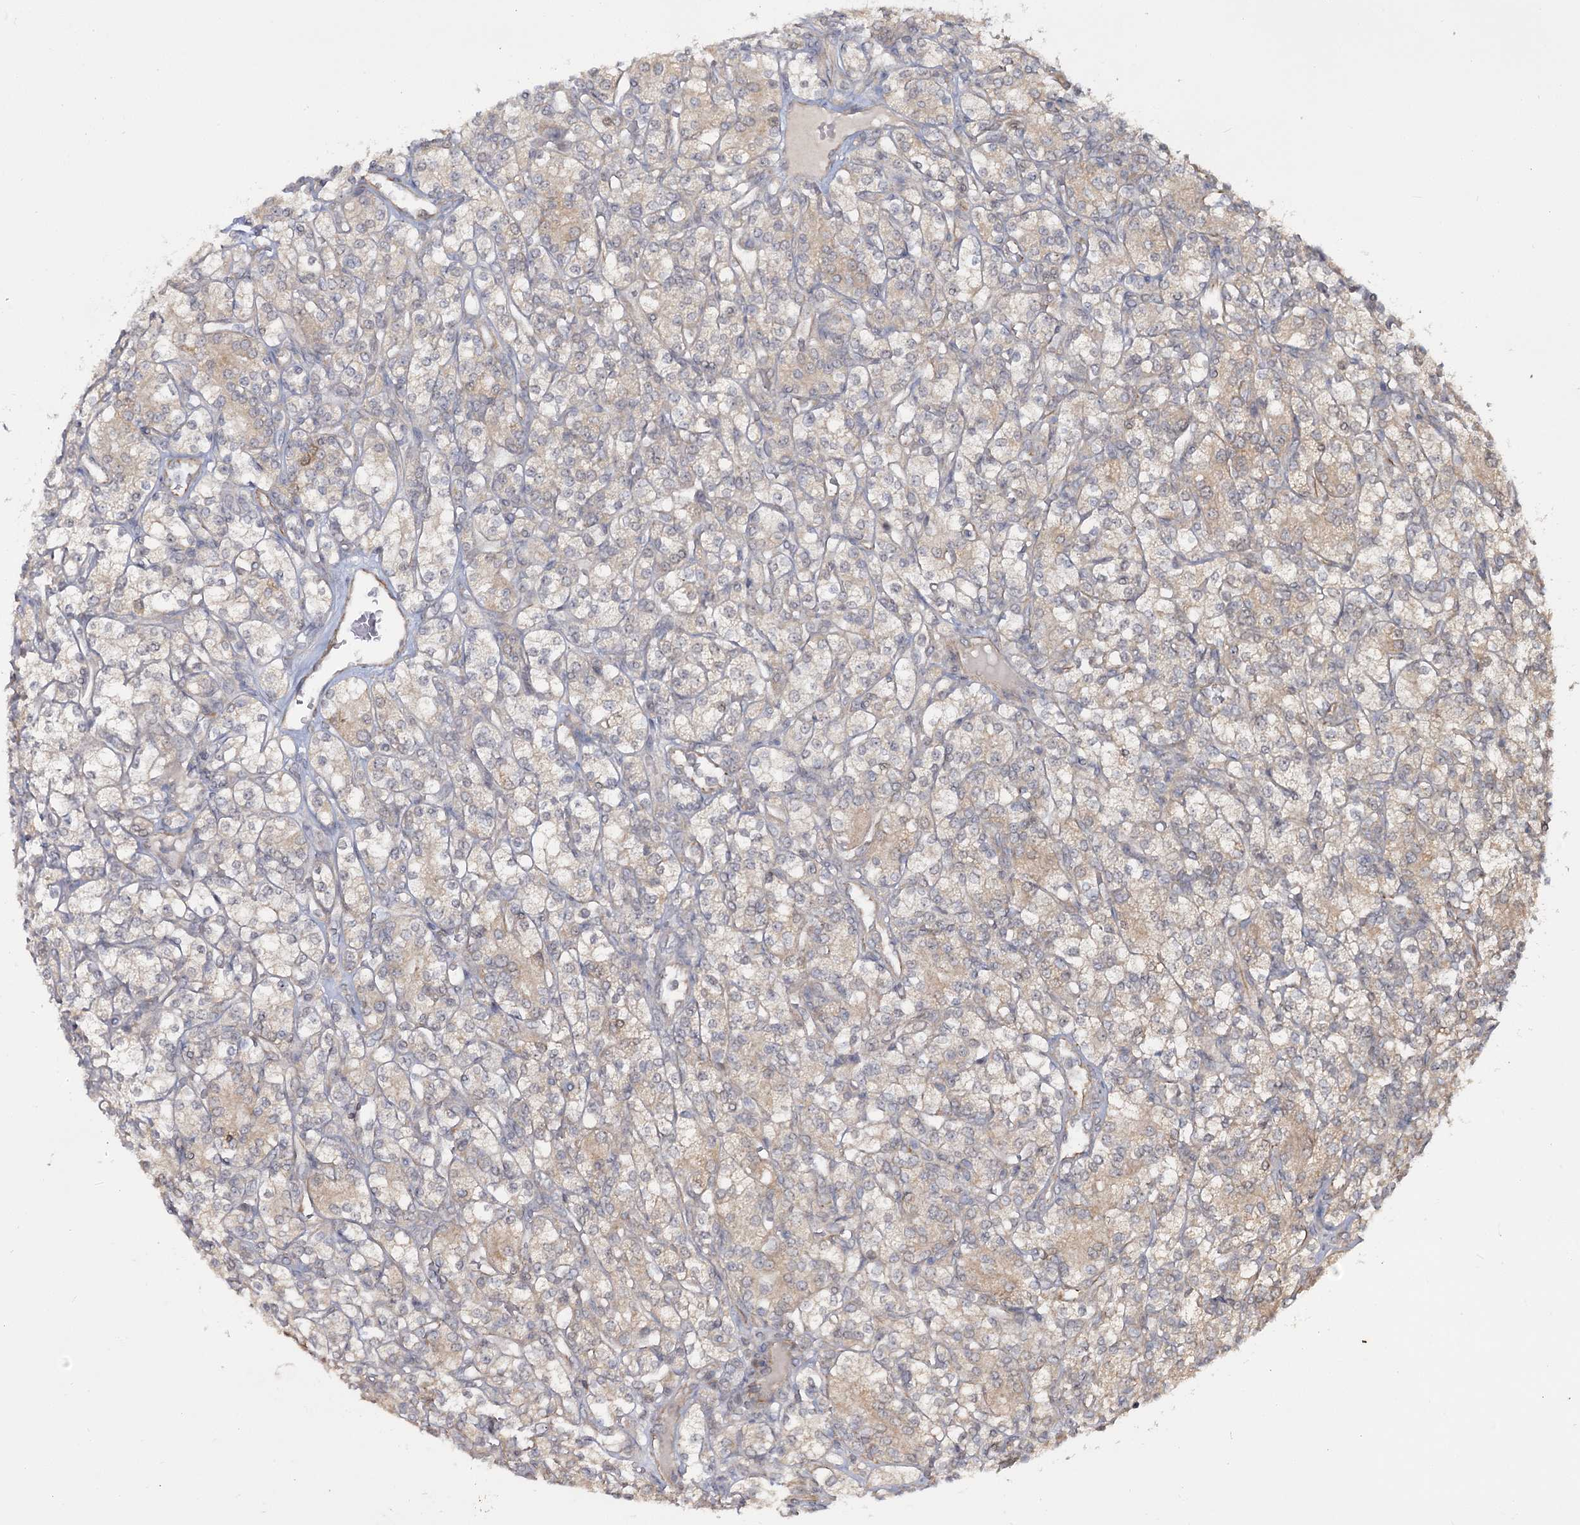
{"staining": {"intensity": "weak", "quantity": "<25%", "location": "cytoplasmic/membranous"}, "tissue": "renal cancer", "cell_type": "Tumor cells", "image_type": "cancer", "snomed": [{"axis": "morphology", "description": "Adenocarcinoma, NOS"}, {"axis": "topography", "description": "Kidney"}], "caption": "A high-resolution histopathology image shows immunohistochemistry staining of renal cancer, which displays no significant staining in tumor cells.", "gene": "TBC1D9B", "patient": {"sex": "male", "age": 77}}